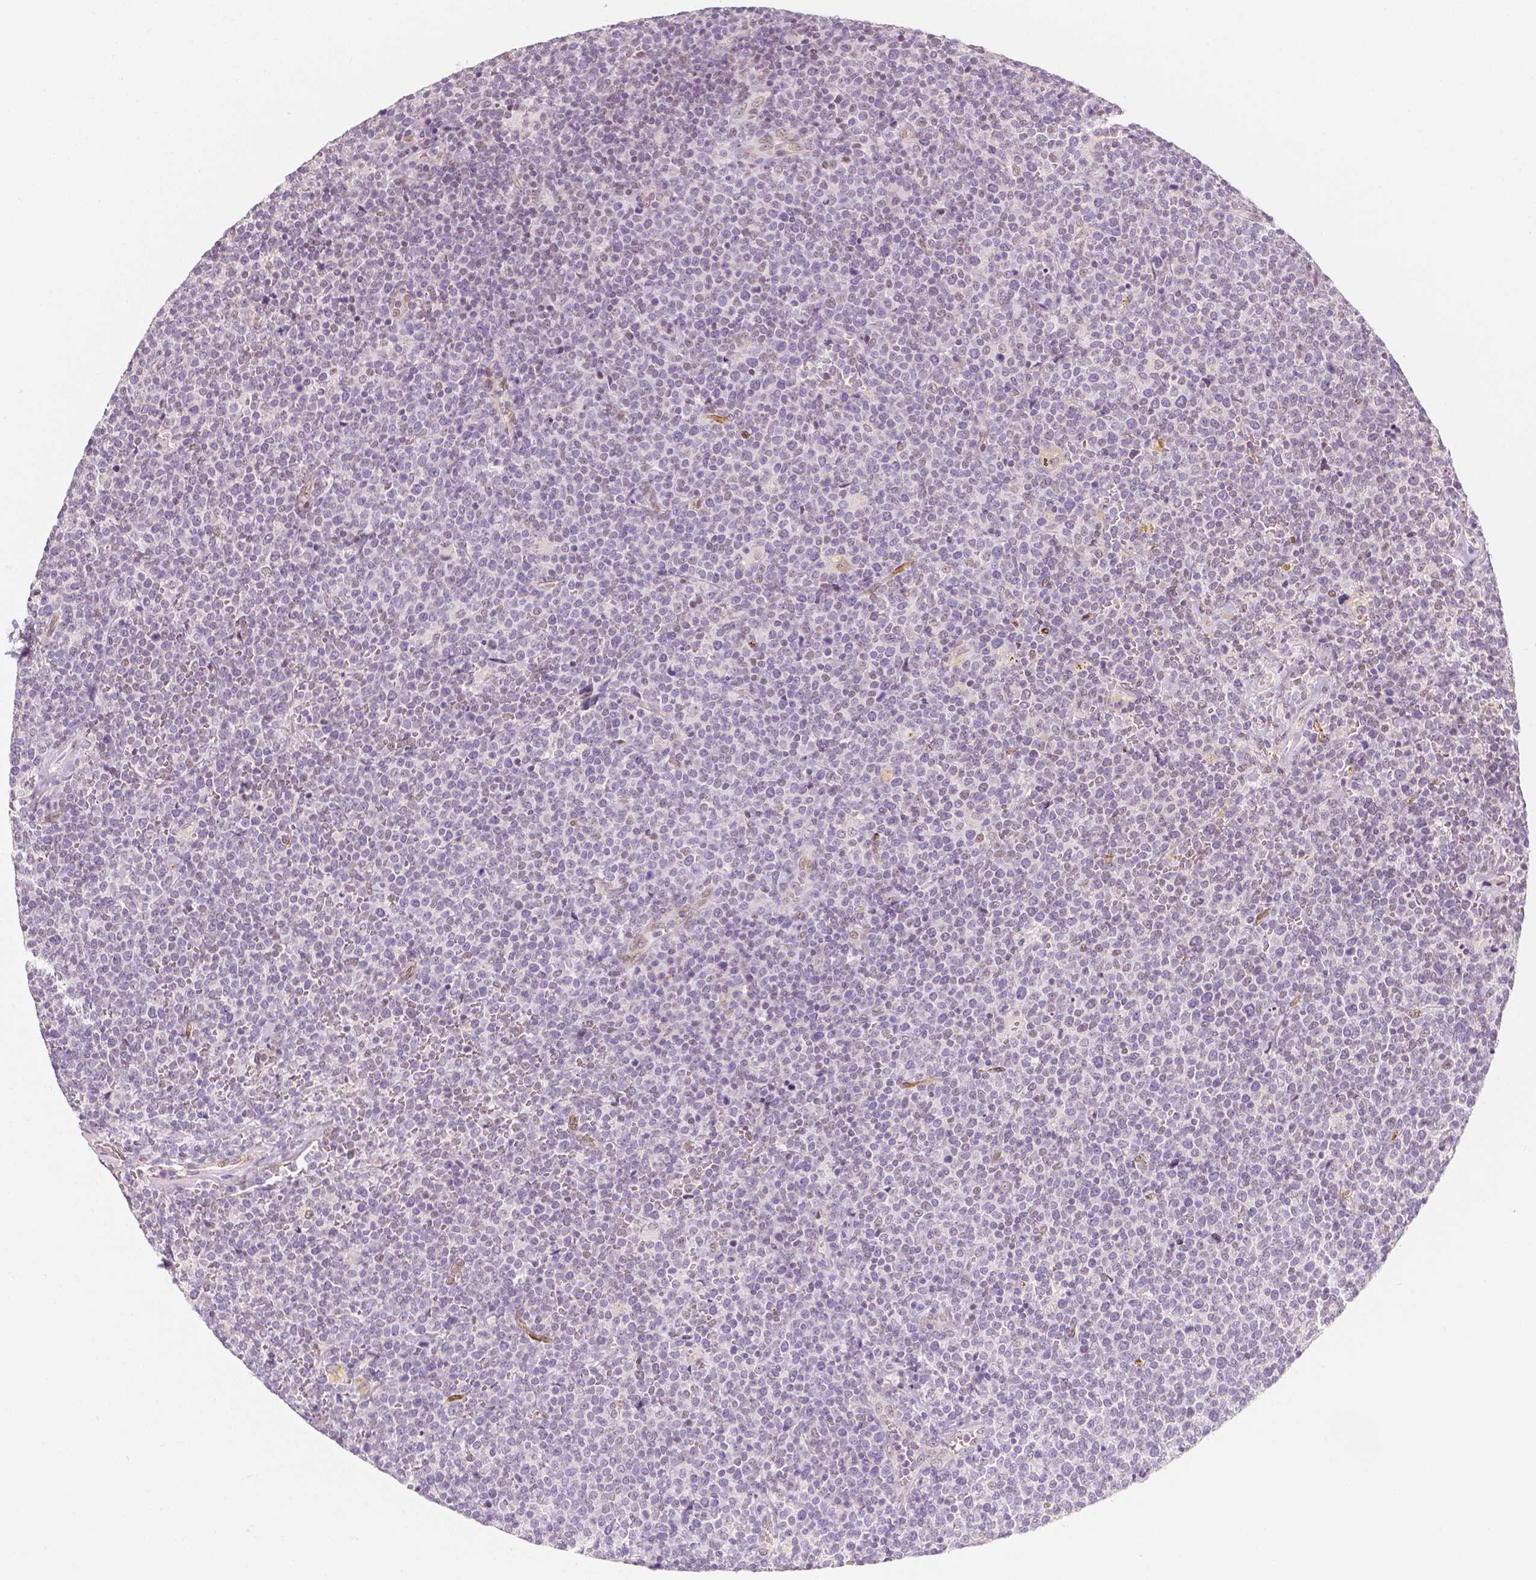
{"staining": {"intensity": "negative", "quantity": "none", "location": "none"}, "tissue": "lymphoma", "cell_type": "Tumor cells", "image_type": "cancer", "snomed": [{"axis": "morphology", "description": "Malignant lymphoma, non-Hodgkin's type, High grade"}, {"axis": "topography", "description": "Lymph node"}], "caption": "The immunohistochemistry photomicrograph has no significant staining in tumor cells of malignant lymphoma, non-Hodgkin's type (high-grade) tissue. (IHC, brightfield microscopy, high magnification).", "gene": "KDM5B", "patient": {"sex": "male", "age": 61}}